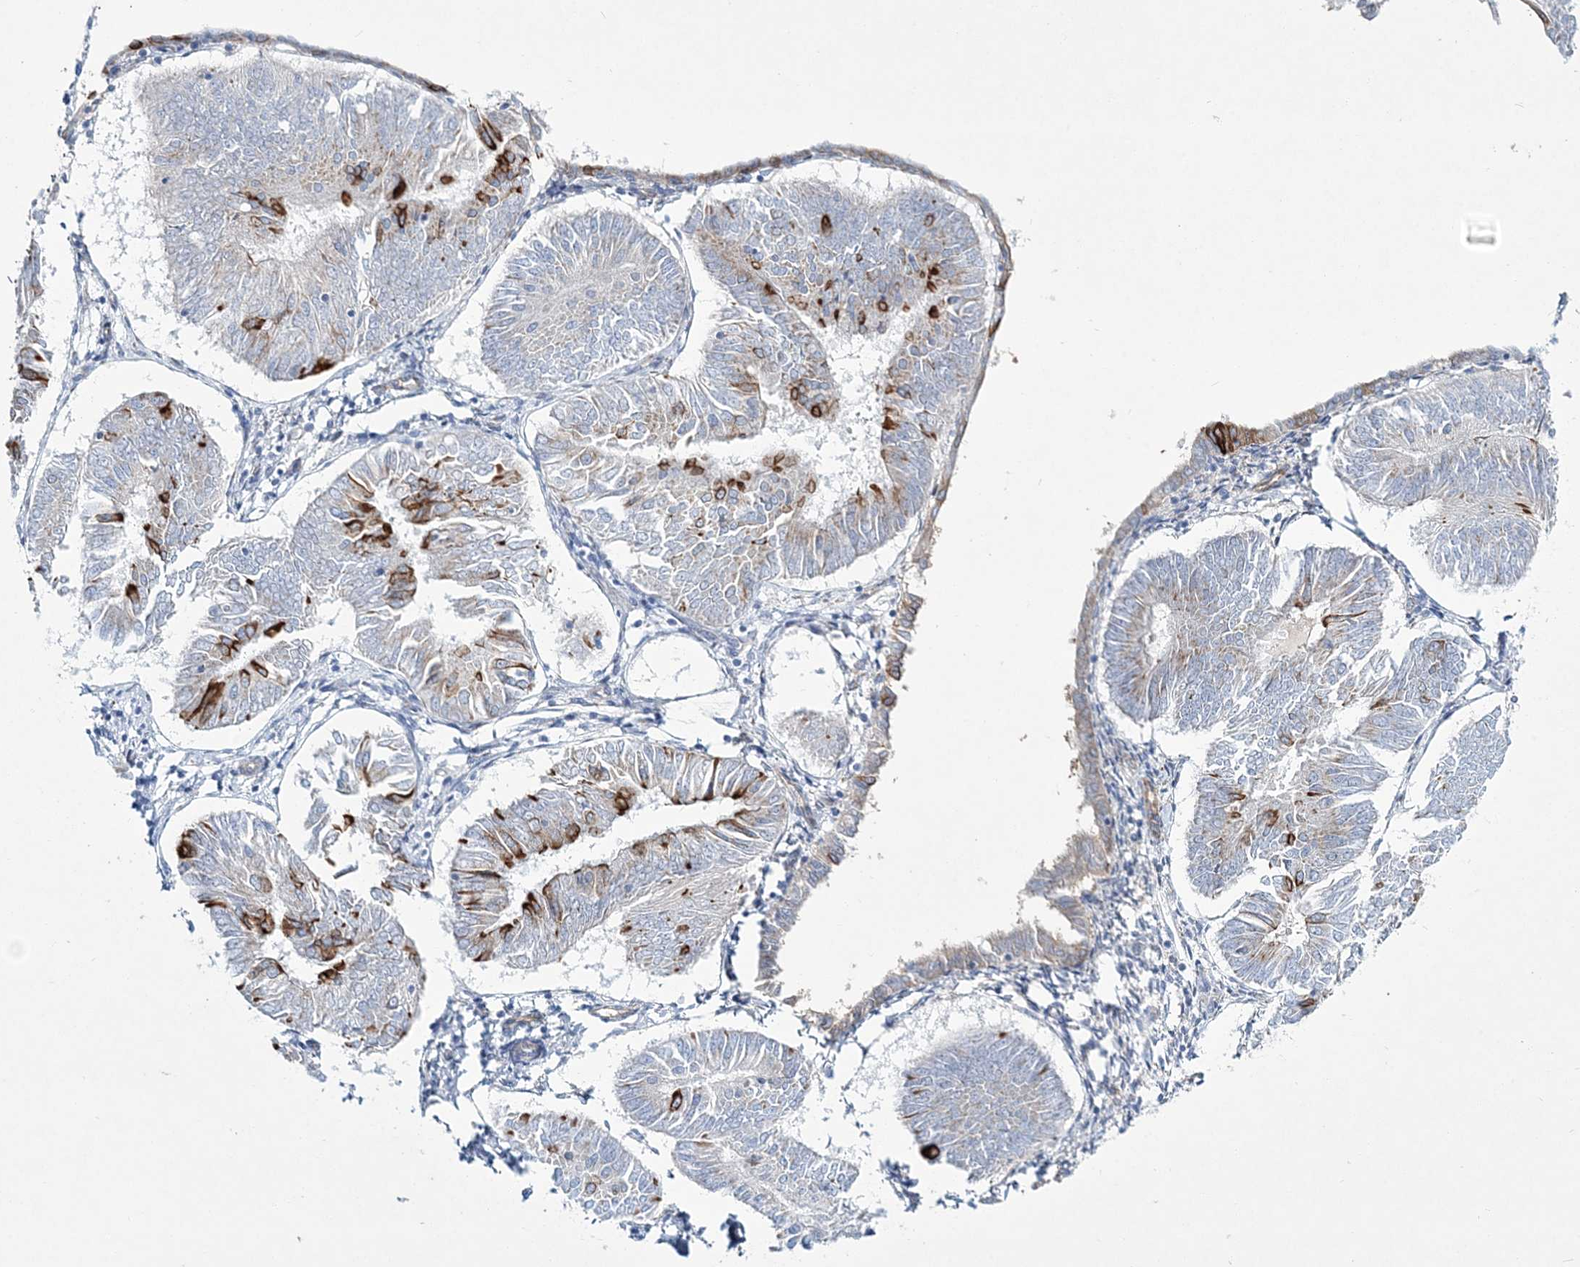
{"staining": {"intensity": "strong", "quantity": "<25%", "location": "cytoplasmic/membranous"}, "tissue": "endometrial cancer", "cell_type": "Tumor cells", "image_type": "cancer", "snomed": [{"axis": "morphology", "description": "Adenocarcinoma, NOS"}, {"axis": "topography", "description": "Endometrium"}], "caption": "Immunohistochemistry (IHC) of endometrial cancer (adenocarcinoma) demonstrates medium levels of strong cytoplasmic/membranous expression in approximately <25% of tumor cells. Immunohistochemistry stains the protein of interest in brown and the nuclei are stained blue.", "gene": "ADGRL1", "patient": {"sex": "female", "age": 58}}